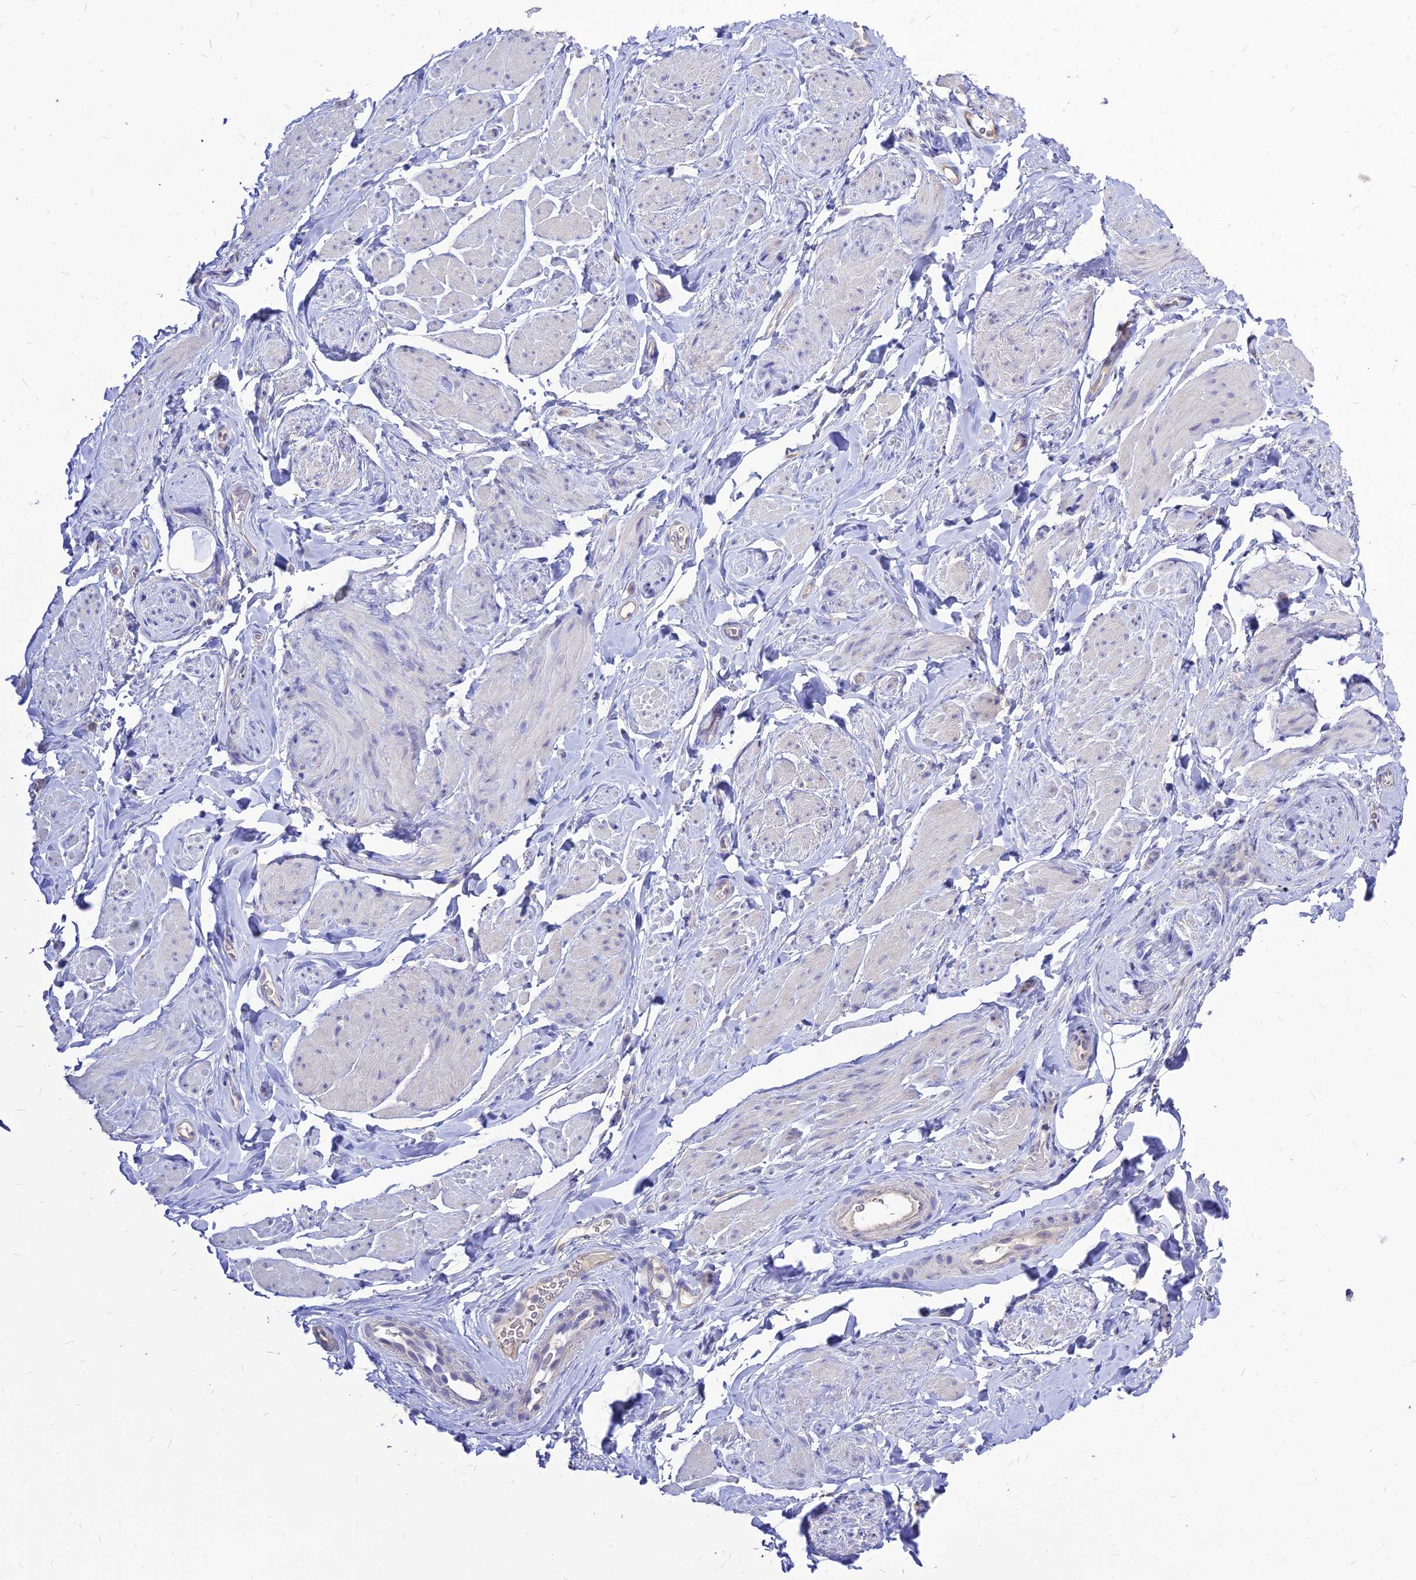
{"staining": {"intensity": "negative", "quantity": "none", "location": "none"}, "tissue": "smooth muscle", "cell_type": "Smooth muscle cells", "image_type": "normal", "snomed": [{"axis": "morphology", "description": "Normal tissue, NOS"}, {"axis": "topography", "description": "Smooth muscle"}, {"axis": "topography", "description": "Peripheral nerve tissue"}], "caption": "The image shows no significant expression in smooth muscle cells of smooth muscle. (Brightfield microscopy of DAB immunohistochemistry (IHC) at high magnification).", "gene": "CZIB", "patient": {"sex": "male", "age": 69}}